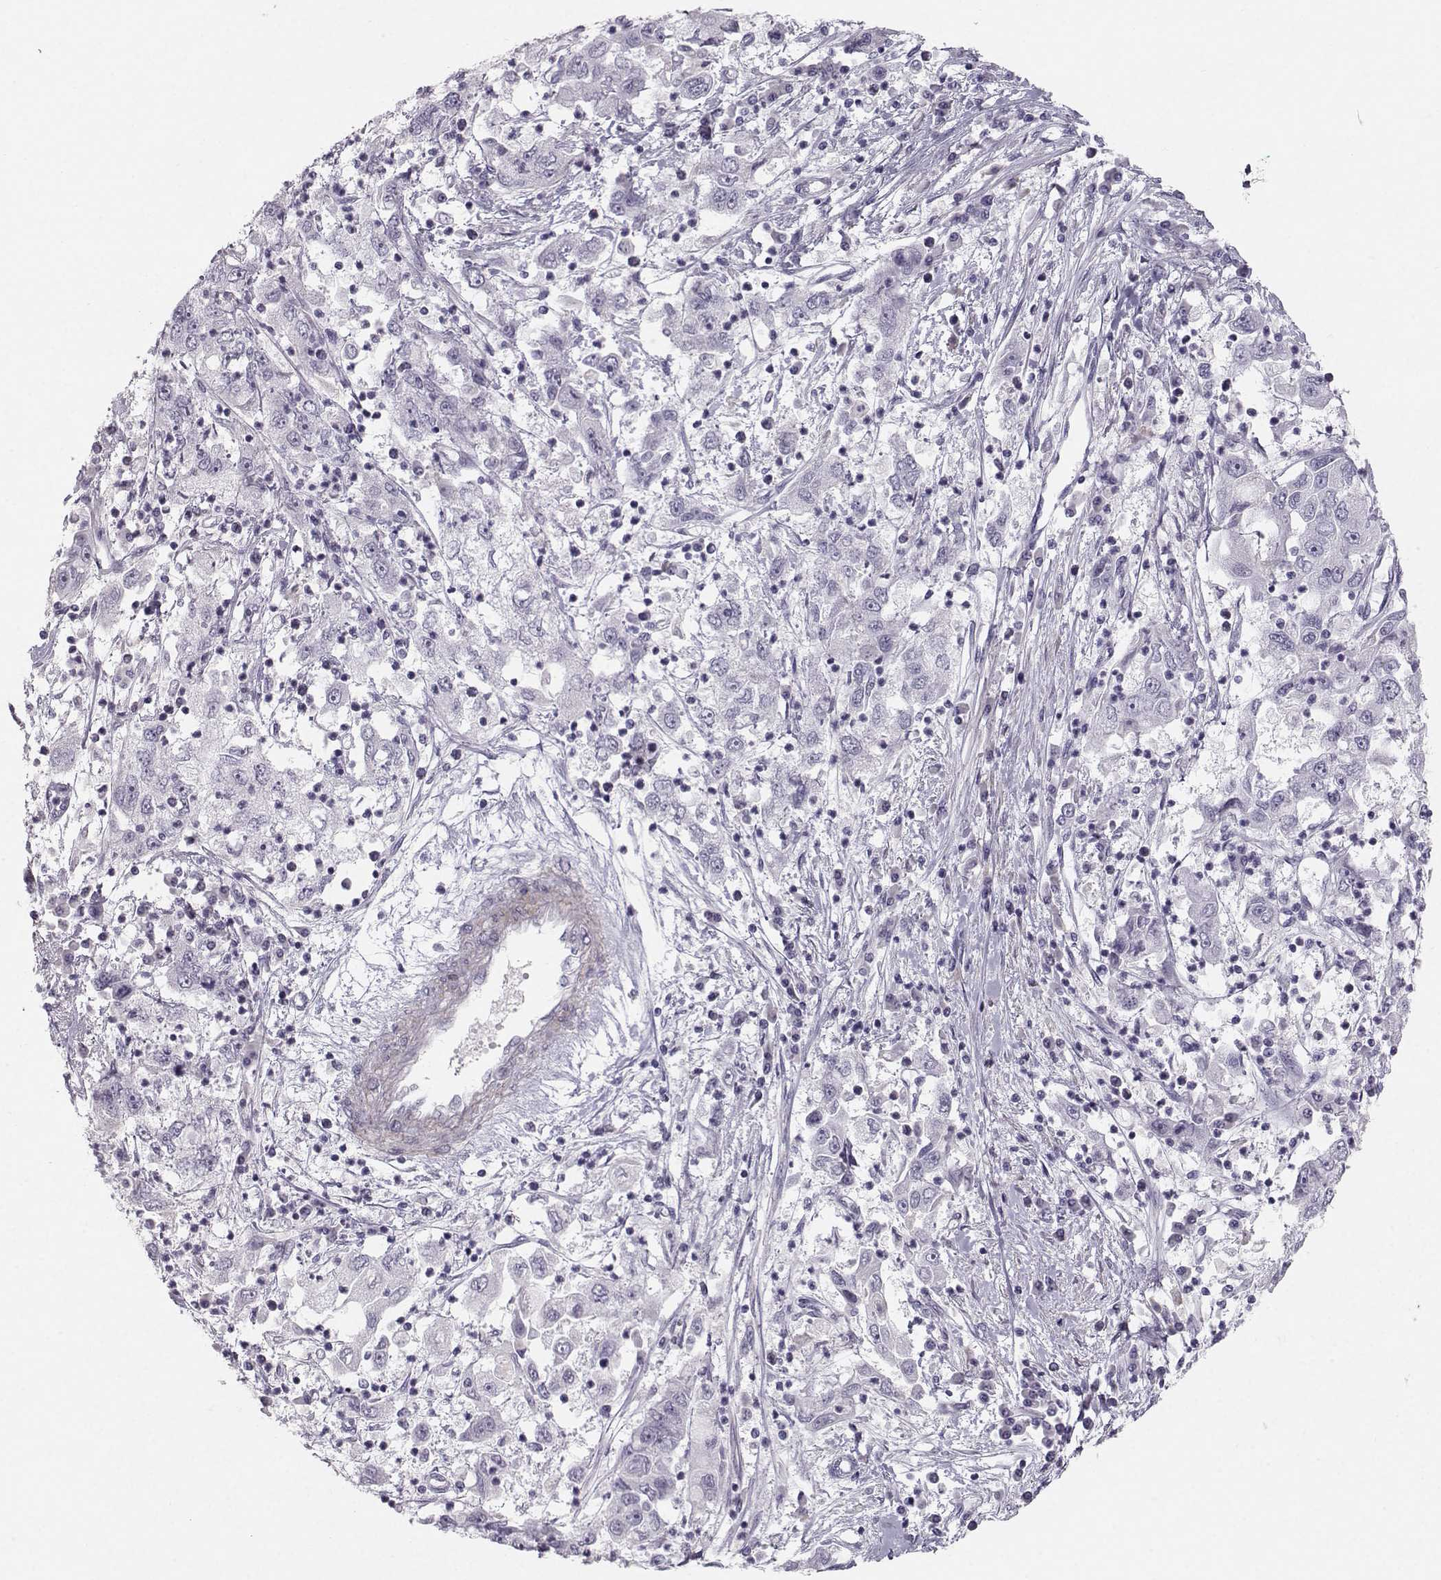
{"staining": {"intensity": "negative", "quantity": "none", "location": "none"}, "tissue": "cervical cancer", "cell_type": "Tumor cells", "image_type": "cancer", "snomed": [{"axis": "morphology", "description": "Squamous cell carcinoma, NOS"}, {"axis": "topography", "description": "Cervix"}], "caption": "Squamous cell carcinoma (cervical) stained for a protein using immunohistochemistry (IHC) exhibits no positivity tumor cells.", "gene": "CASR", "patient": {"sex": "female", "age": 36}}